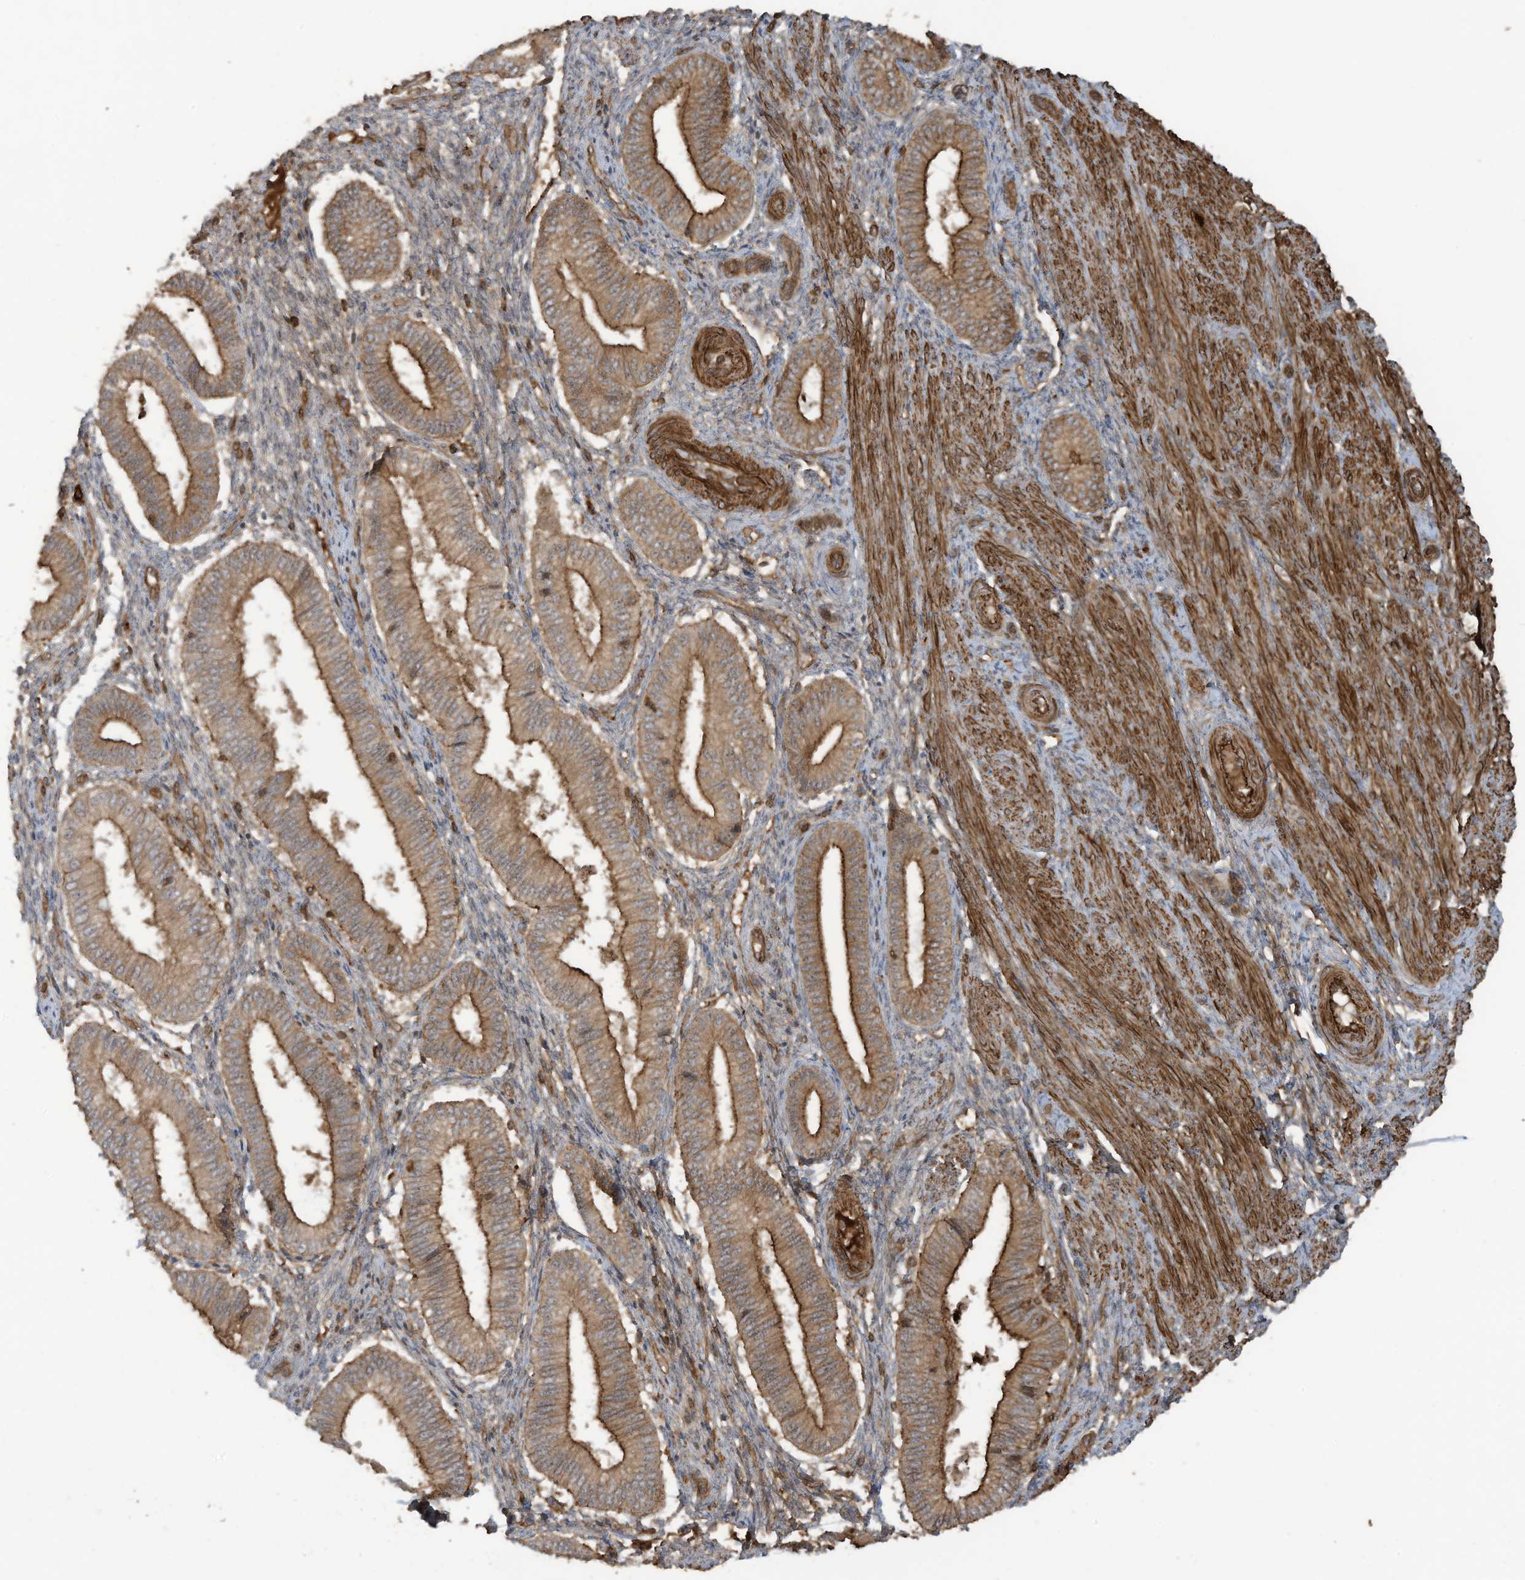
{"staining": {"intensity": "moderate", "quantity": "25%-75%", "location": "cytoplasmic/membranous"}, "tissue": "endometrium", "cell_type": "Cells in endometrial stroma", "image_type": "normal", "snomed": [{"axis": "morphology", "description": "Normal tissue, NOS"}, {"axis": "topography", "description": "Endometrium"}], "caption": "Moderate cytoplasmic/membranous staining for a protein is seen in approximately 25%-75% of cells in endometrial stroma of benign endometrium using immunohistochemistry.", "gene": "DDIT4", "patient": {"sex": "female", "age": 39}}